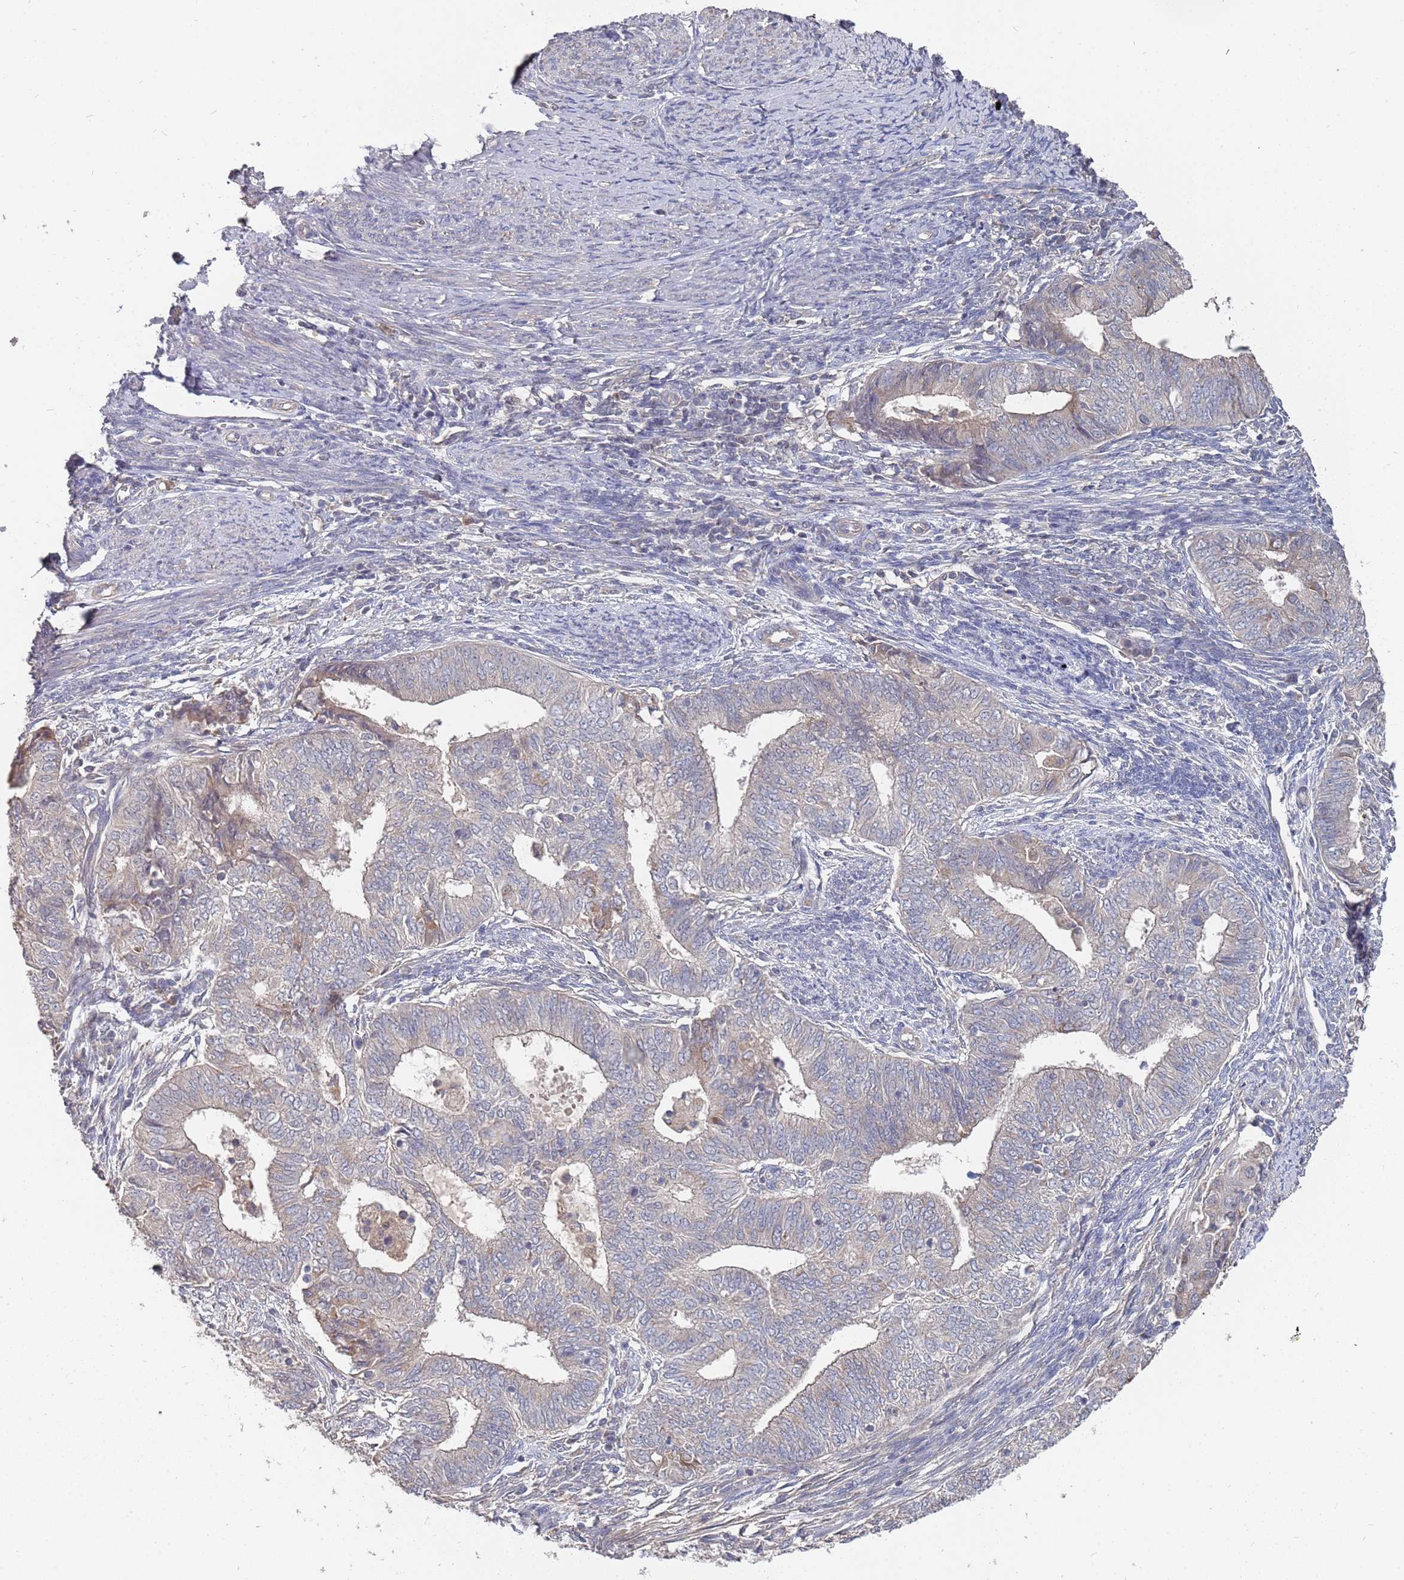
{"staining": {"intensity": "negative", "quantity": "none", "location": "none"}, "tissue": "endometrial cancer", "cell_type": "Tumor cells", "image_type": "cancer", "snomed": [{"axis": "morphology", "description": "Adenocarcinoma, NOS"}, {"axis": "topography", "description": "Endometrium"}], "caption": "The immunohistochemistry (IHC) photomicrograph has no significant staining in tumor cells of endometrial adenocarcinoma tissue. (DAB (3,3'-diaminobenzidine) IHC with hematoxylin counter stain).", "gene": "TCEANC2", "patient": {"sex": "female", "age": 62}}